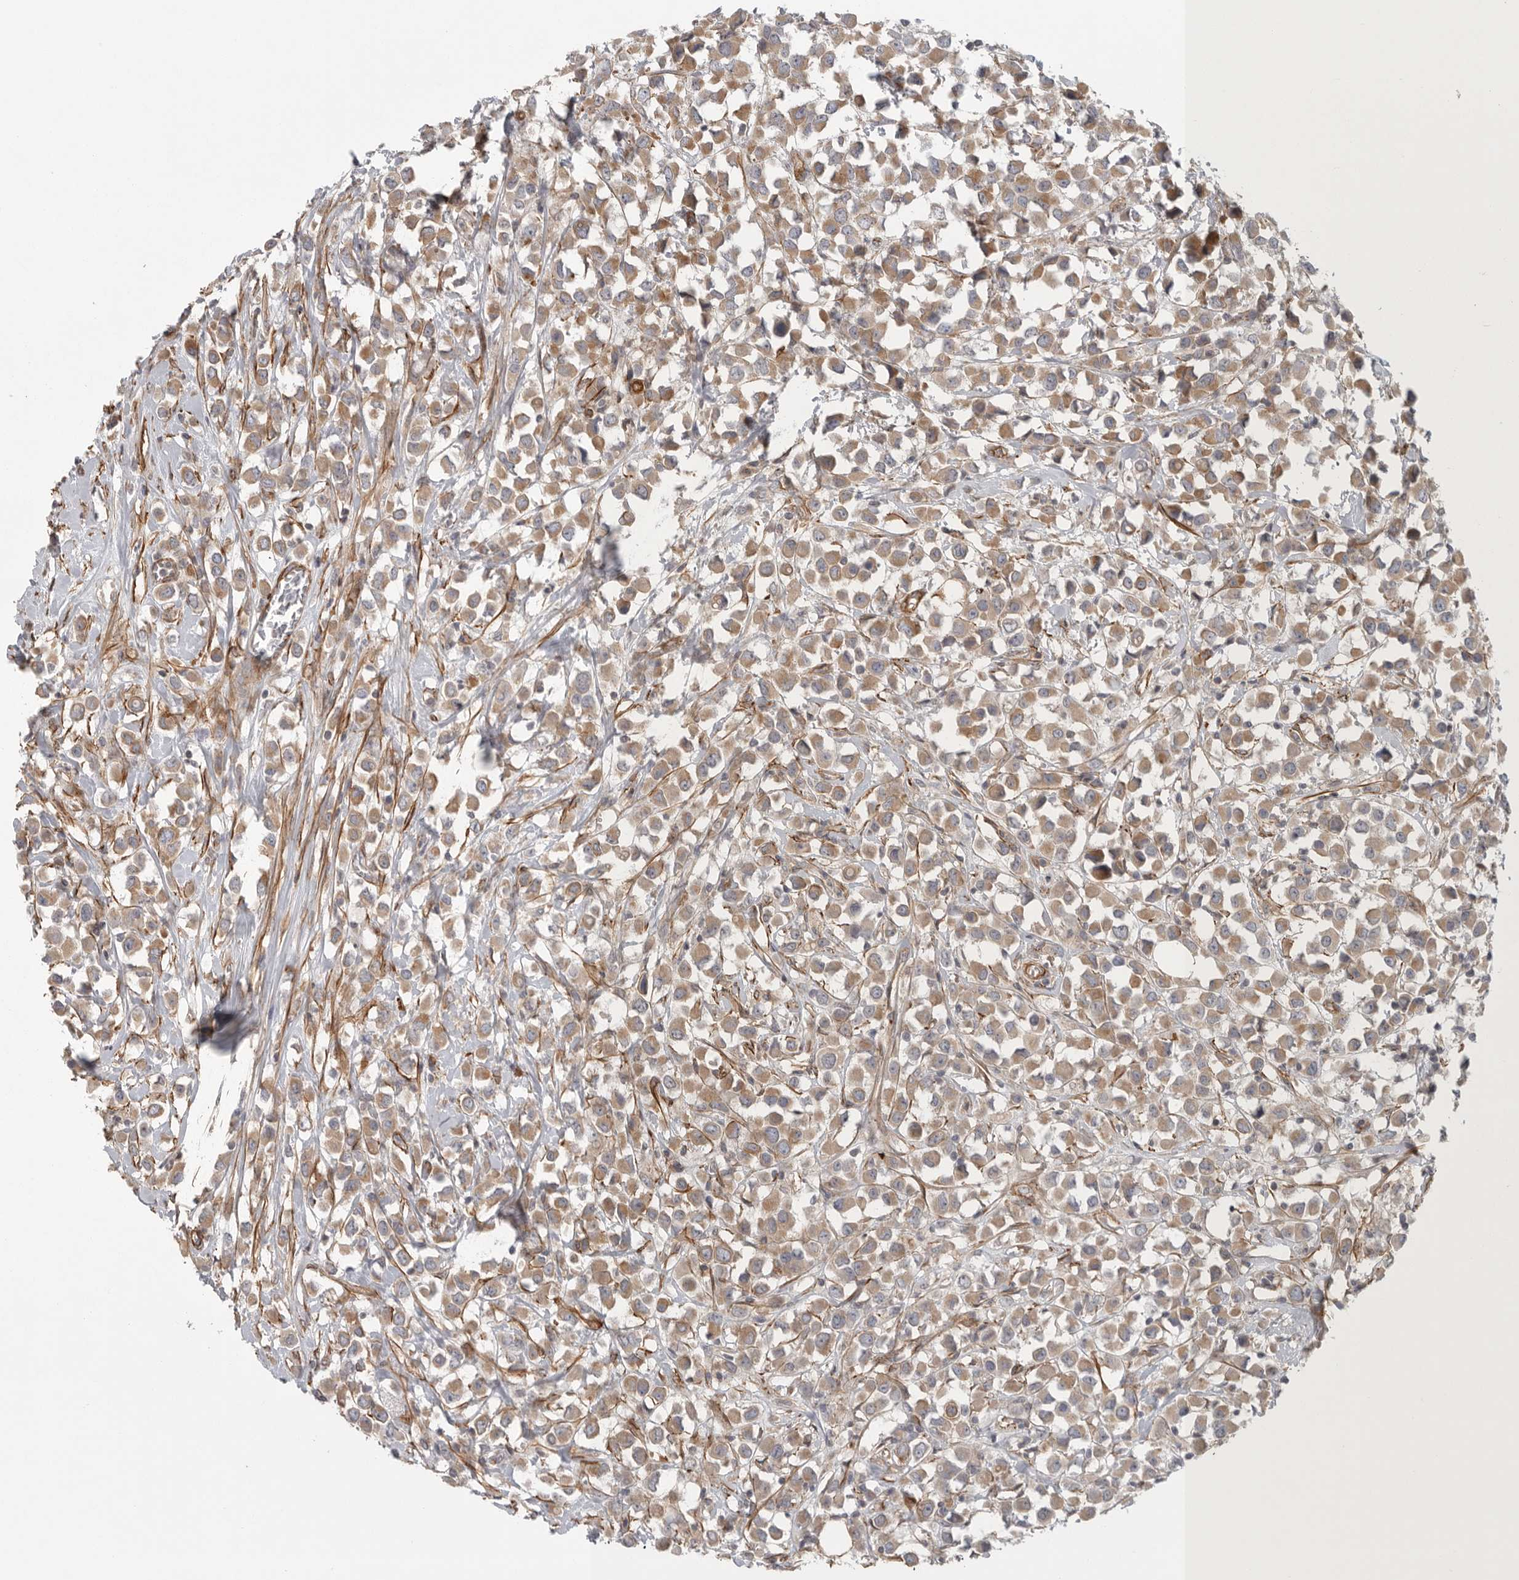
{"staining": {"intensity": "moderate", "quantity": ">75%", "location": "cytoplasmic/membranous"}, "tissue": "breast cancer", "cell_type": "Tumor cells", "image_type": "cancer", "snomed": [{"axis": "morphology", "description": "Duct carcinoma"}, {"axis": "topography", "description": "Breast"}], "caption": "A high-resolution micrograph shows immunohistochemistry (IHC) staining of breast cancer, which demonstrates moderate cytoplasmic/membranous staining in about >75% of tumor cells.", "gene": "LONRF1", "patient": {"sex": "female", "age": 61}}